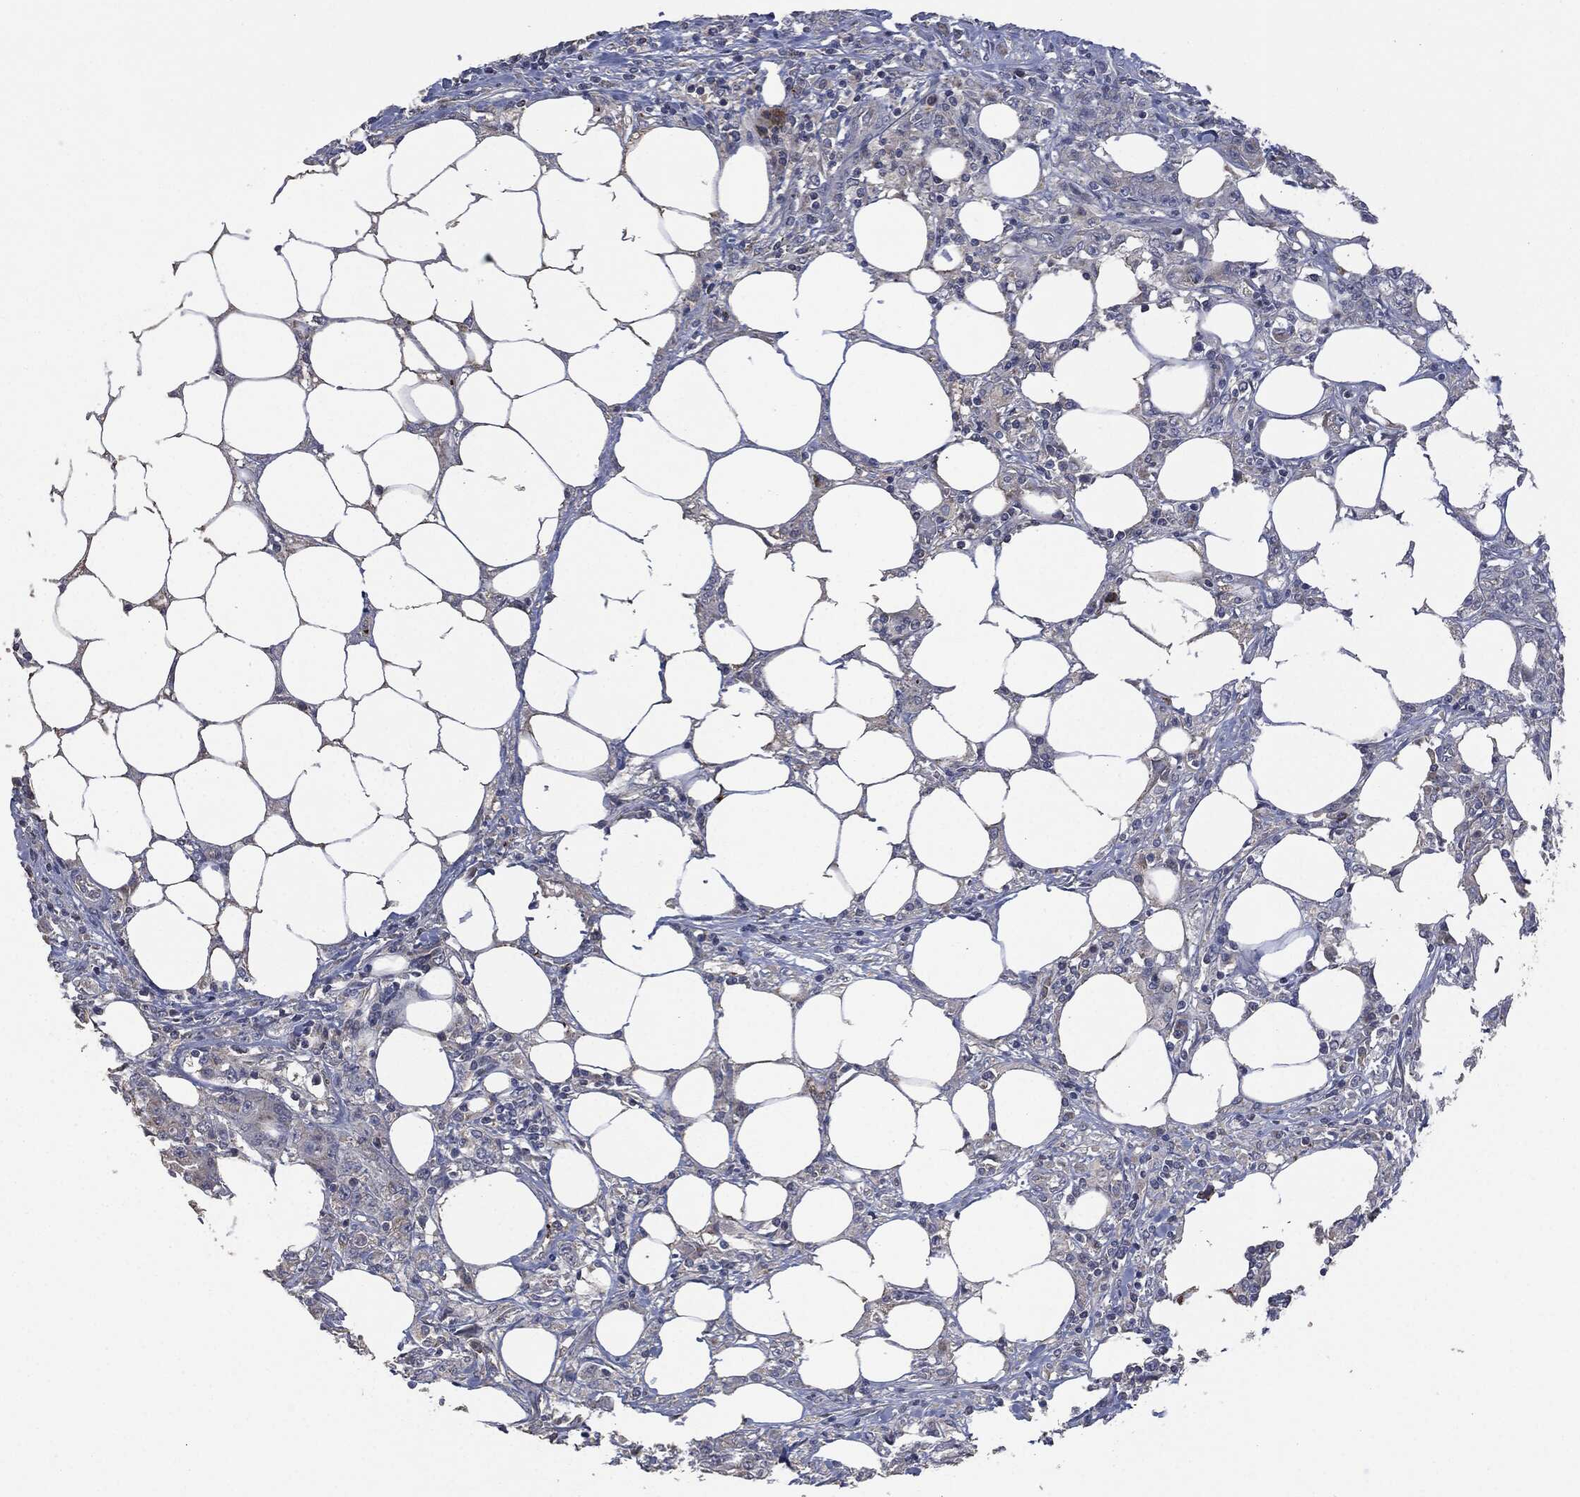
{"staining": {"intensity": "negative", "quantity": "none", "location": "none"}, "tissue": "colorectal cancer", "cell_type": "Tumor cells", "image_type": "cancer", "snomed": [{"axis": "morphology", "description": "Adenocarcinoma, NOS"}, {"axis": "topography", "description": "Colon"}], "caption": "Immunohistochemistry histopathology image of neoplastic tissue: adenocarcinoma (colorectal) stained with DAB displays no significant protein expression in tumor cells.", "gene": "CD33", "patient": {"sex": "female", "age": 48}}